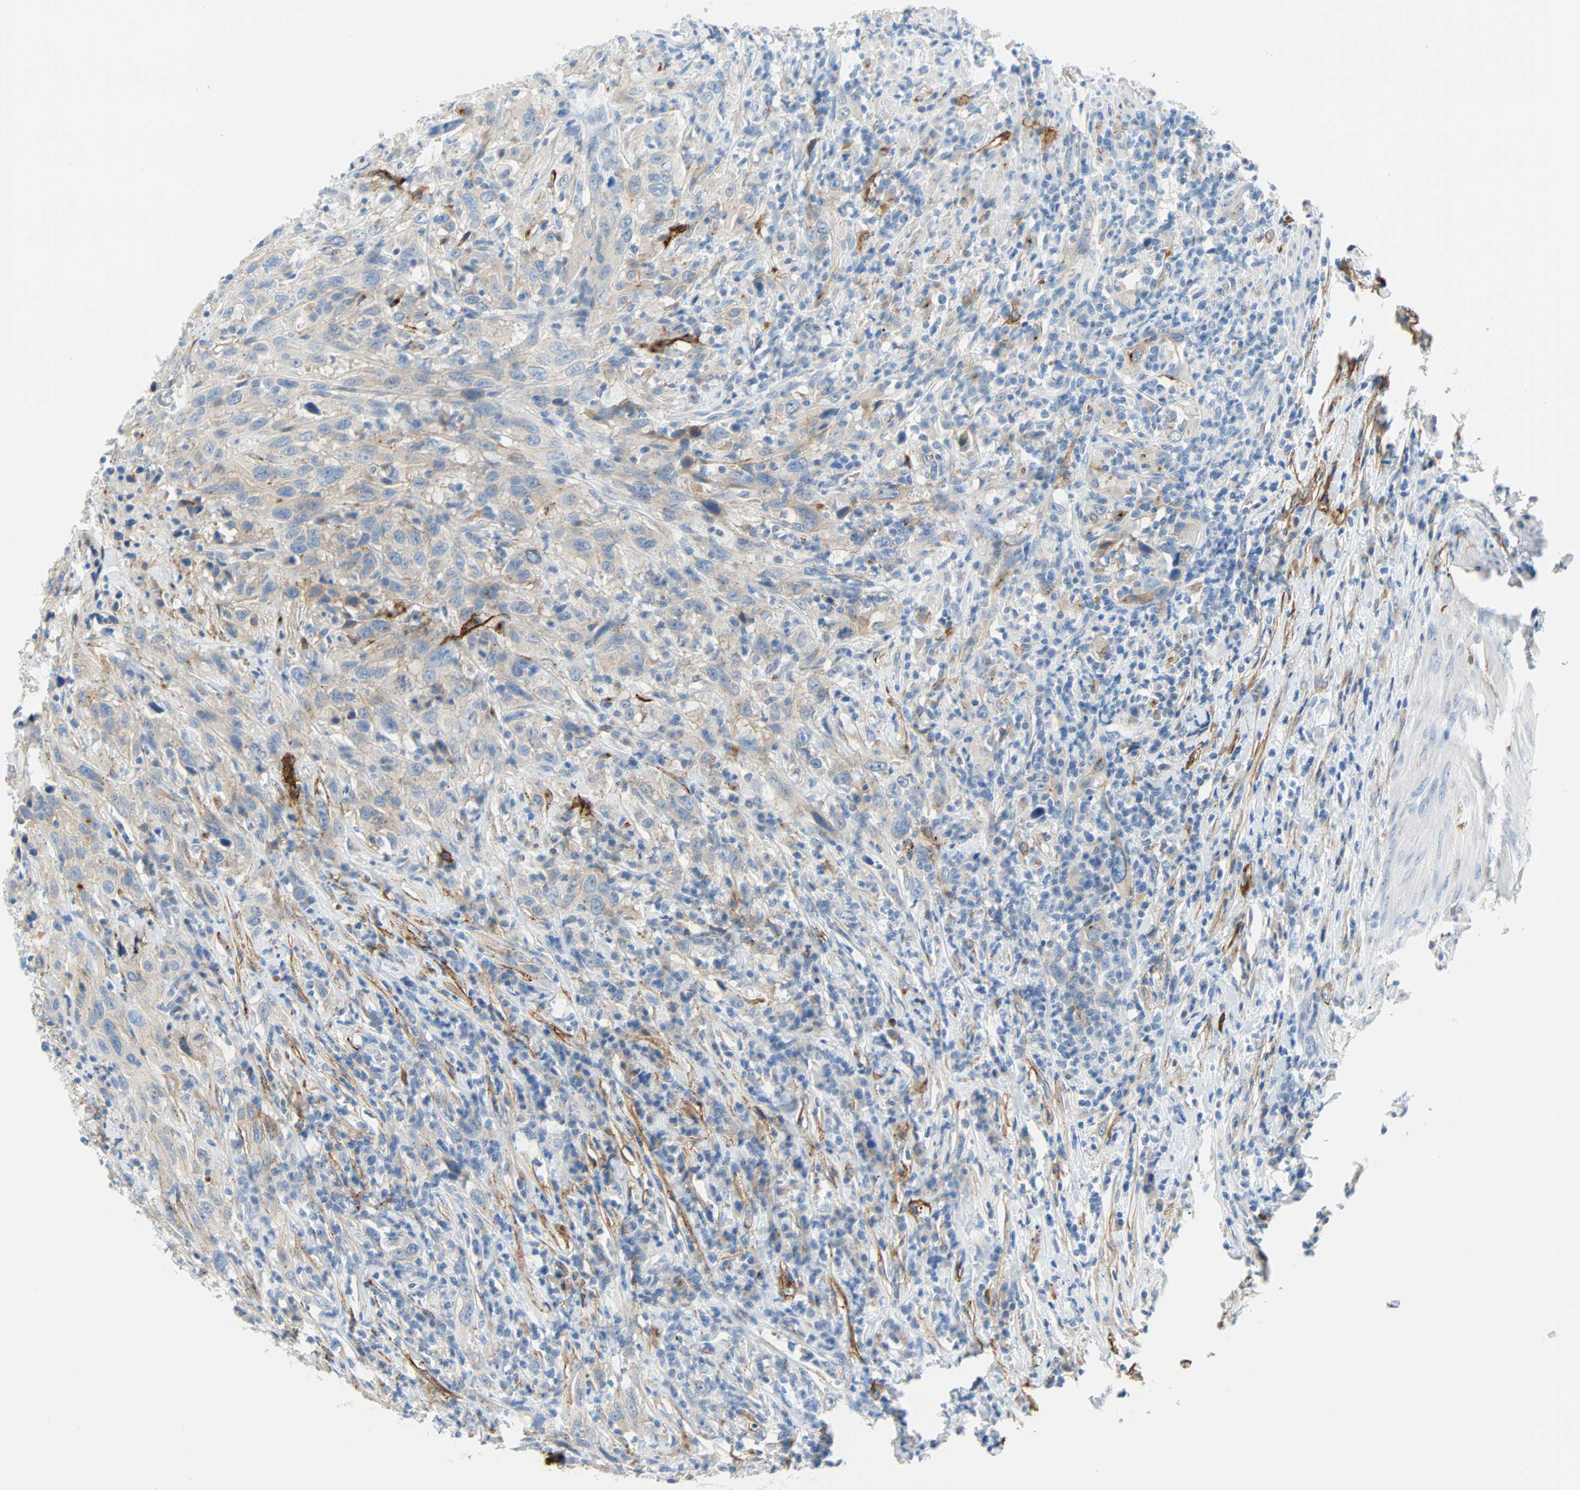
{"staining": {"intensity": "weak", "quantity": ">75%", "location": "cytoplasmic/membranous"}, "tissue": "urothelial cancer", "cell_type": "Tumor cells", "image_type": "cancer", "snomed": [{"axis": "morphology", "description": "Urothelial carcinoma, High grade"}, {"axis": "topography", "description": "Urinary bladder"}], "caption": "High-grade urothelial carcinoma stained with immunohistochemistry displays weak cytoplasmic/membranous staining in about >75% of tumor cells.", "gene": "PDPN", "patient": {"sex": "male", "age": 61}}